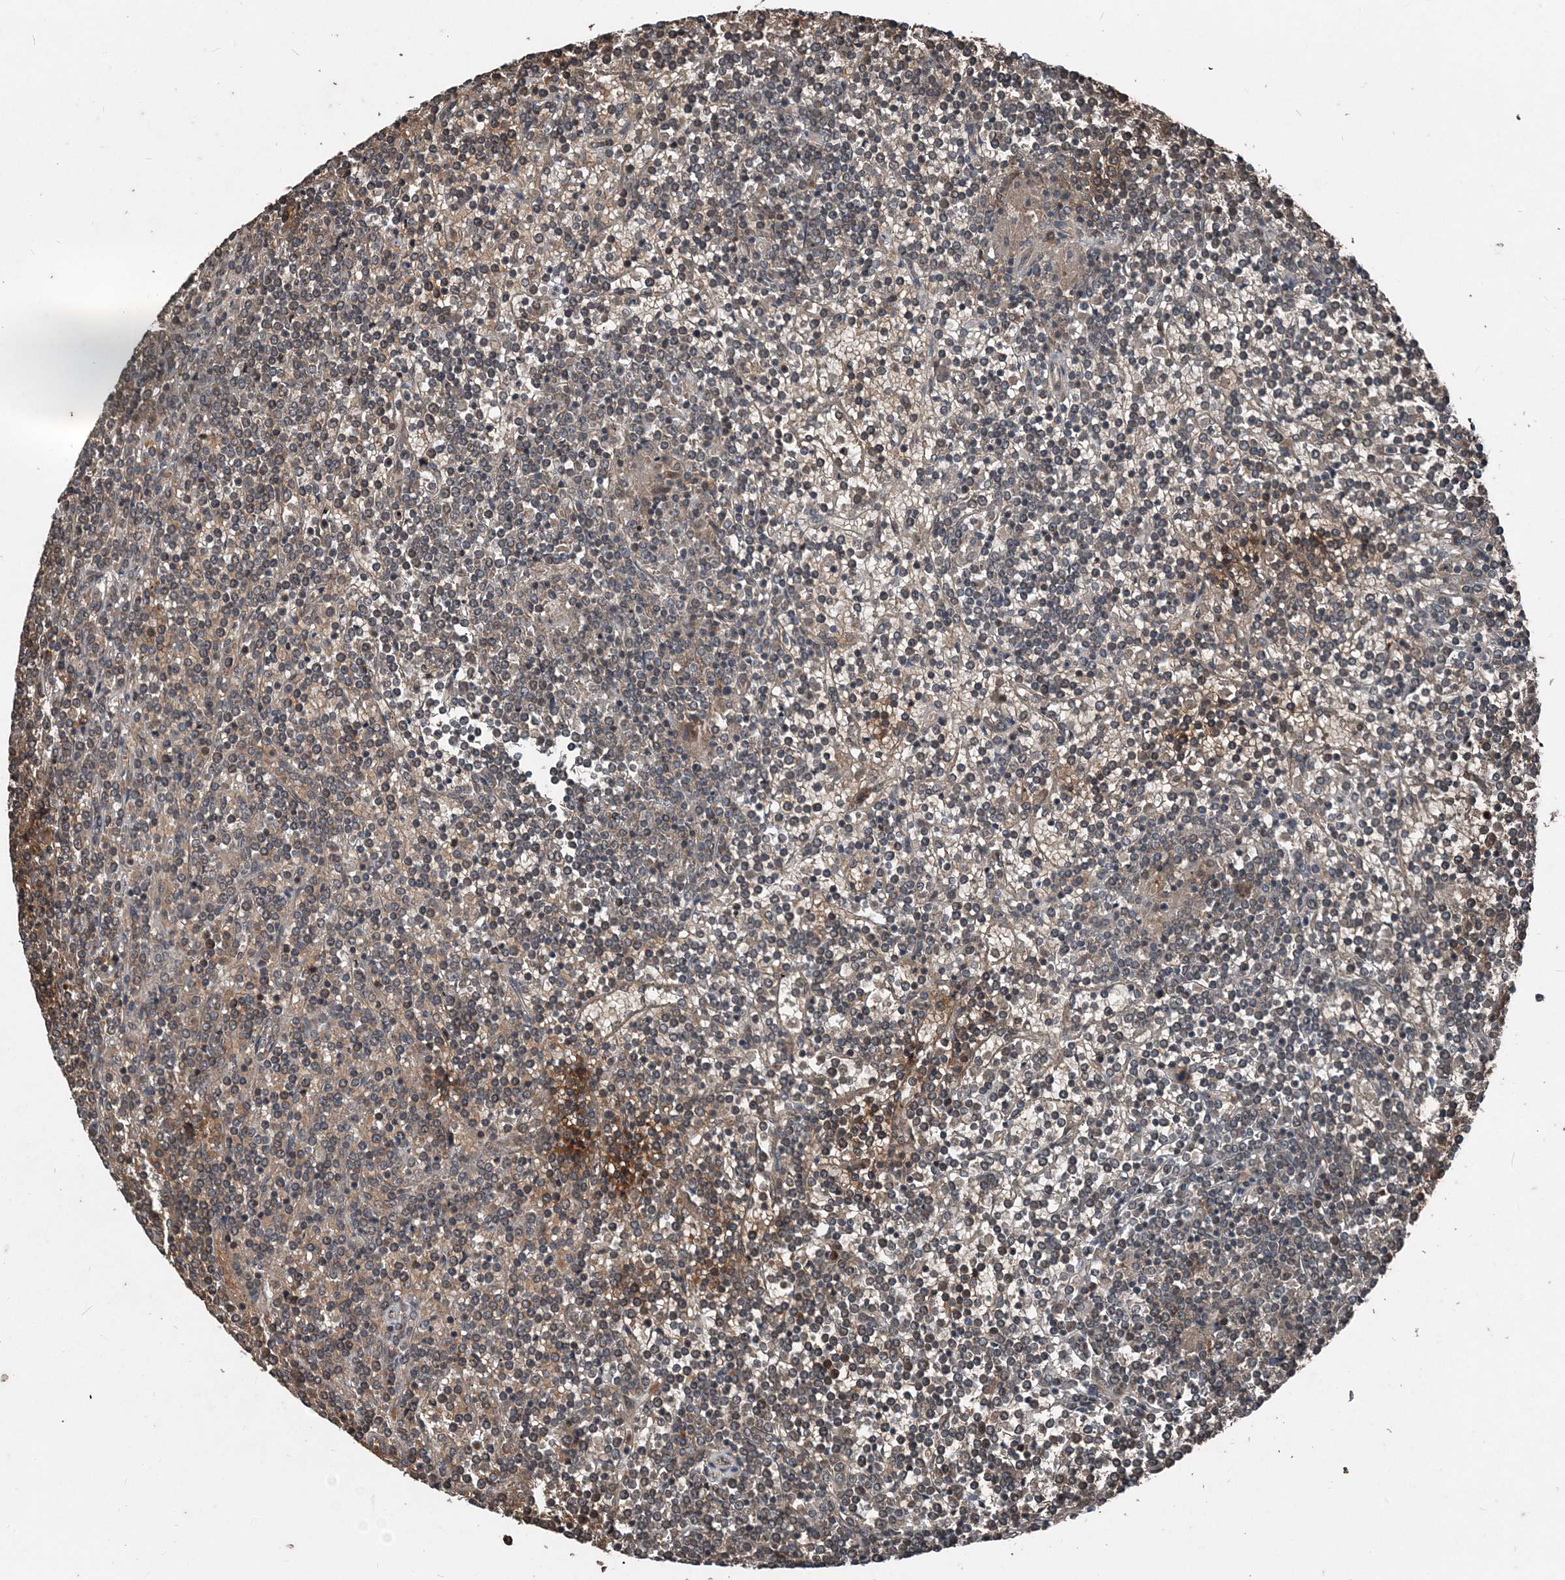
{"staining": {"intensity": "negative", "quantity": "none", "location": "none"}, "tissue": "lymphoma", "cell_type": "Tumor cells", "image_type": "cancer", "snomed": [{"axis": "morphology", "description": "Malignant lymphoma, non-Hodgkin's type, Low grade"}, {"axis": "topography", "description": "Spleen"}], "caption": "An IHC micrograph of lymphoma is shown. There is no staining in tumor cells of lymphoma.", "gene": "CFL1", "patient": {"sex": "female", "age": 19}}